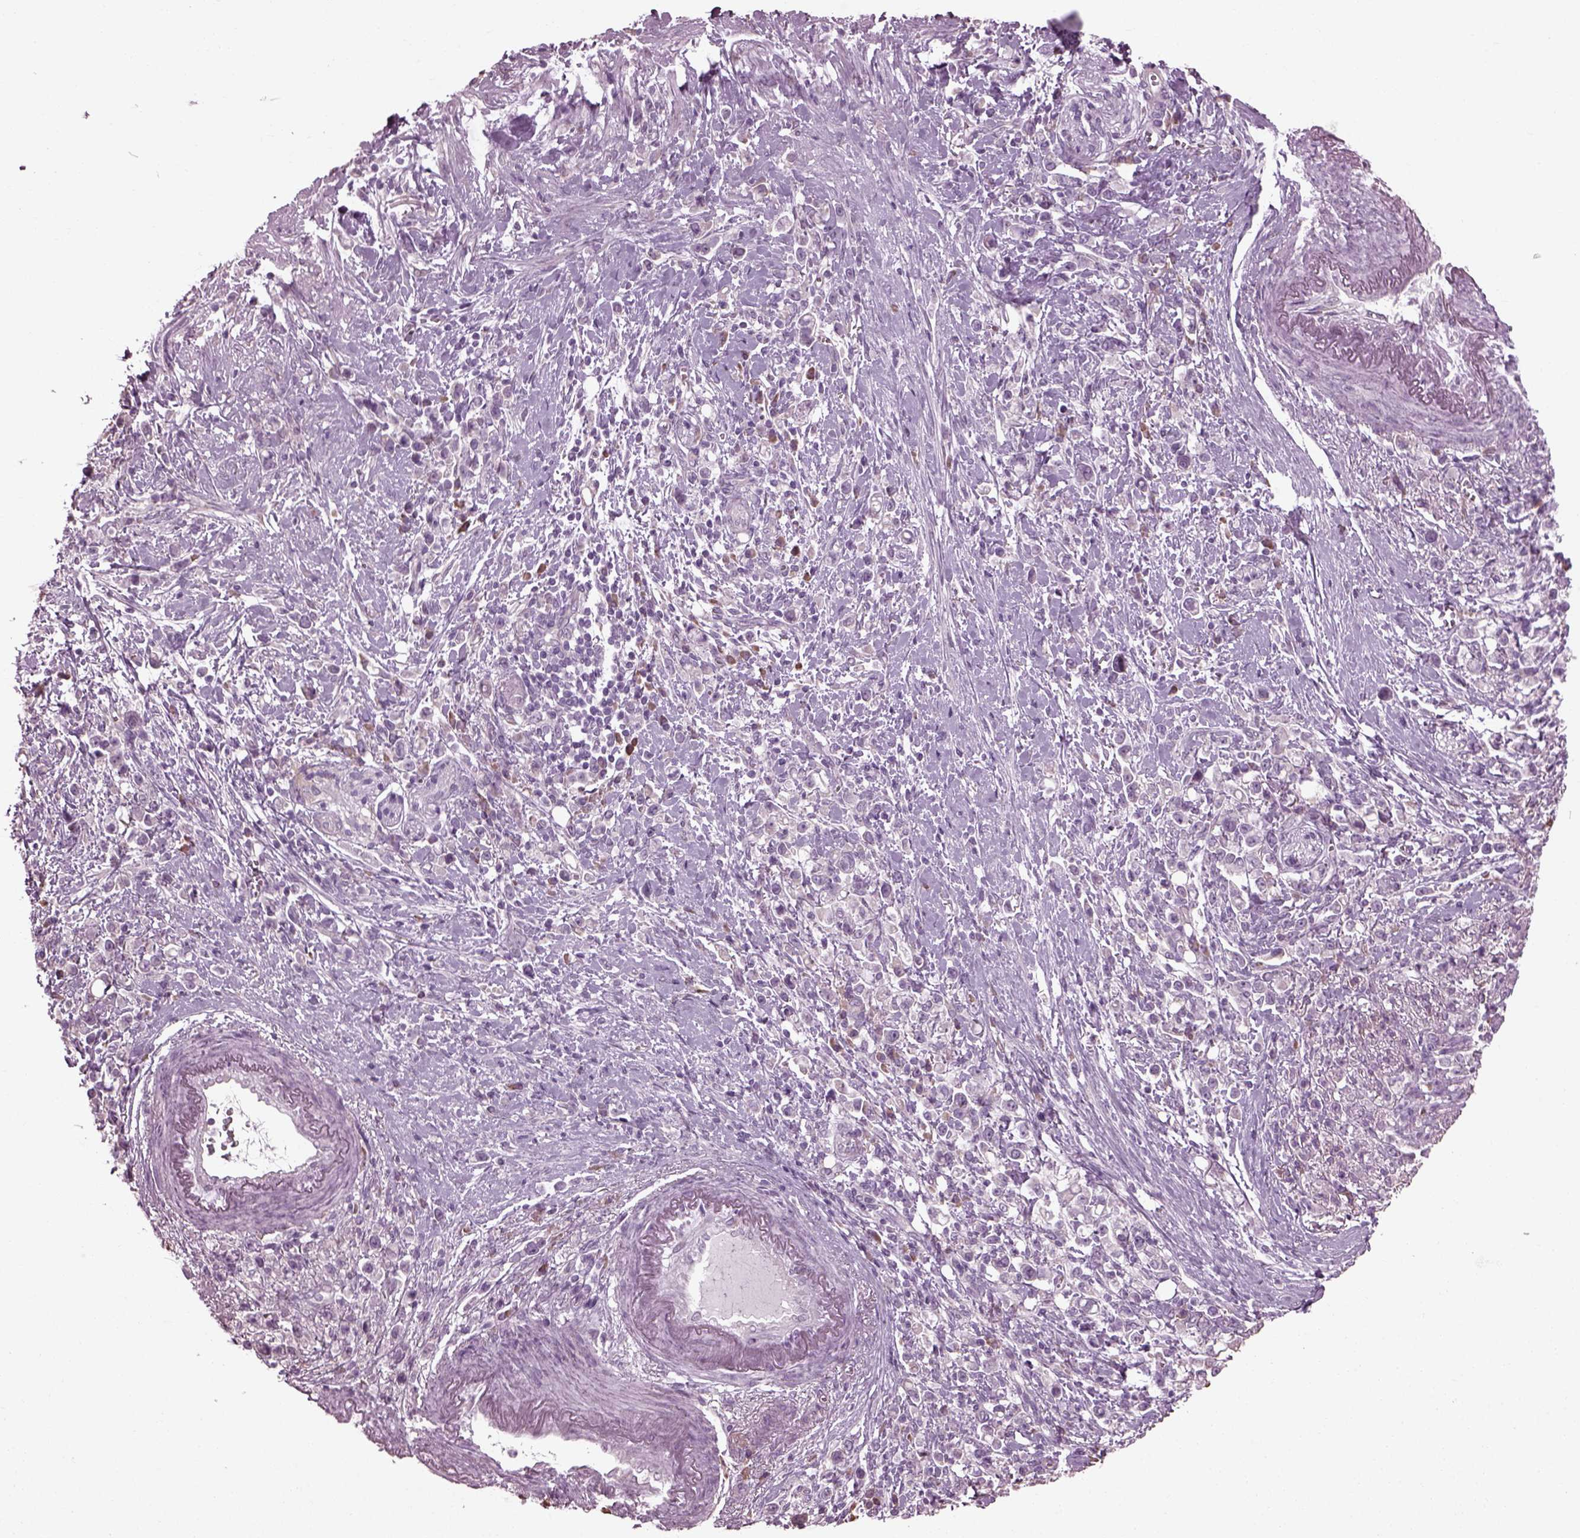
{"staining": {"intensity": "negative", "quantity": "none", "location": "none"}, "tissue": "stomach cancer", "cell_type": "Tumor cells", "image_type": "cancer", "snomed": [{"axis": "morphology", "description": "Adenocarcinoma, NOS"}, {"axis": "topography", "description": "Stomach"}], "caption": "A micrograph of human stomach cancer (adenocarcinoma) is negative for staining in tumor cells.", "gene": "CABP5", "patient": {"sex": "male", "age": 63}}